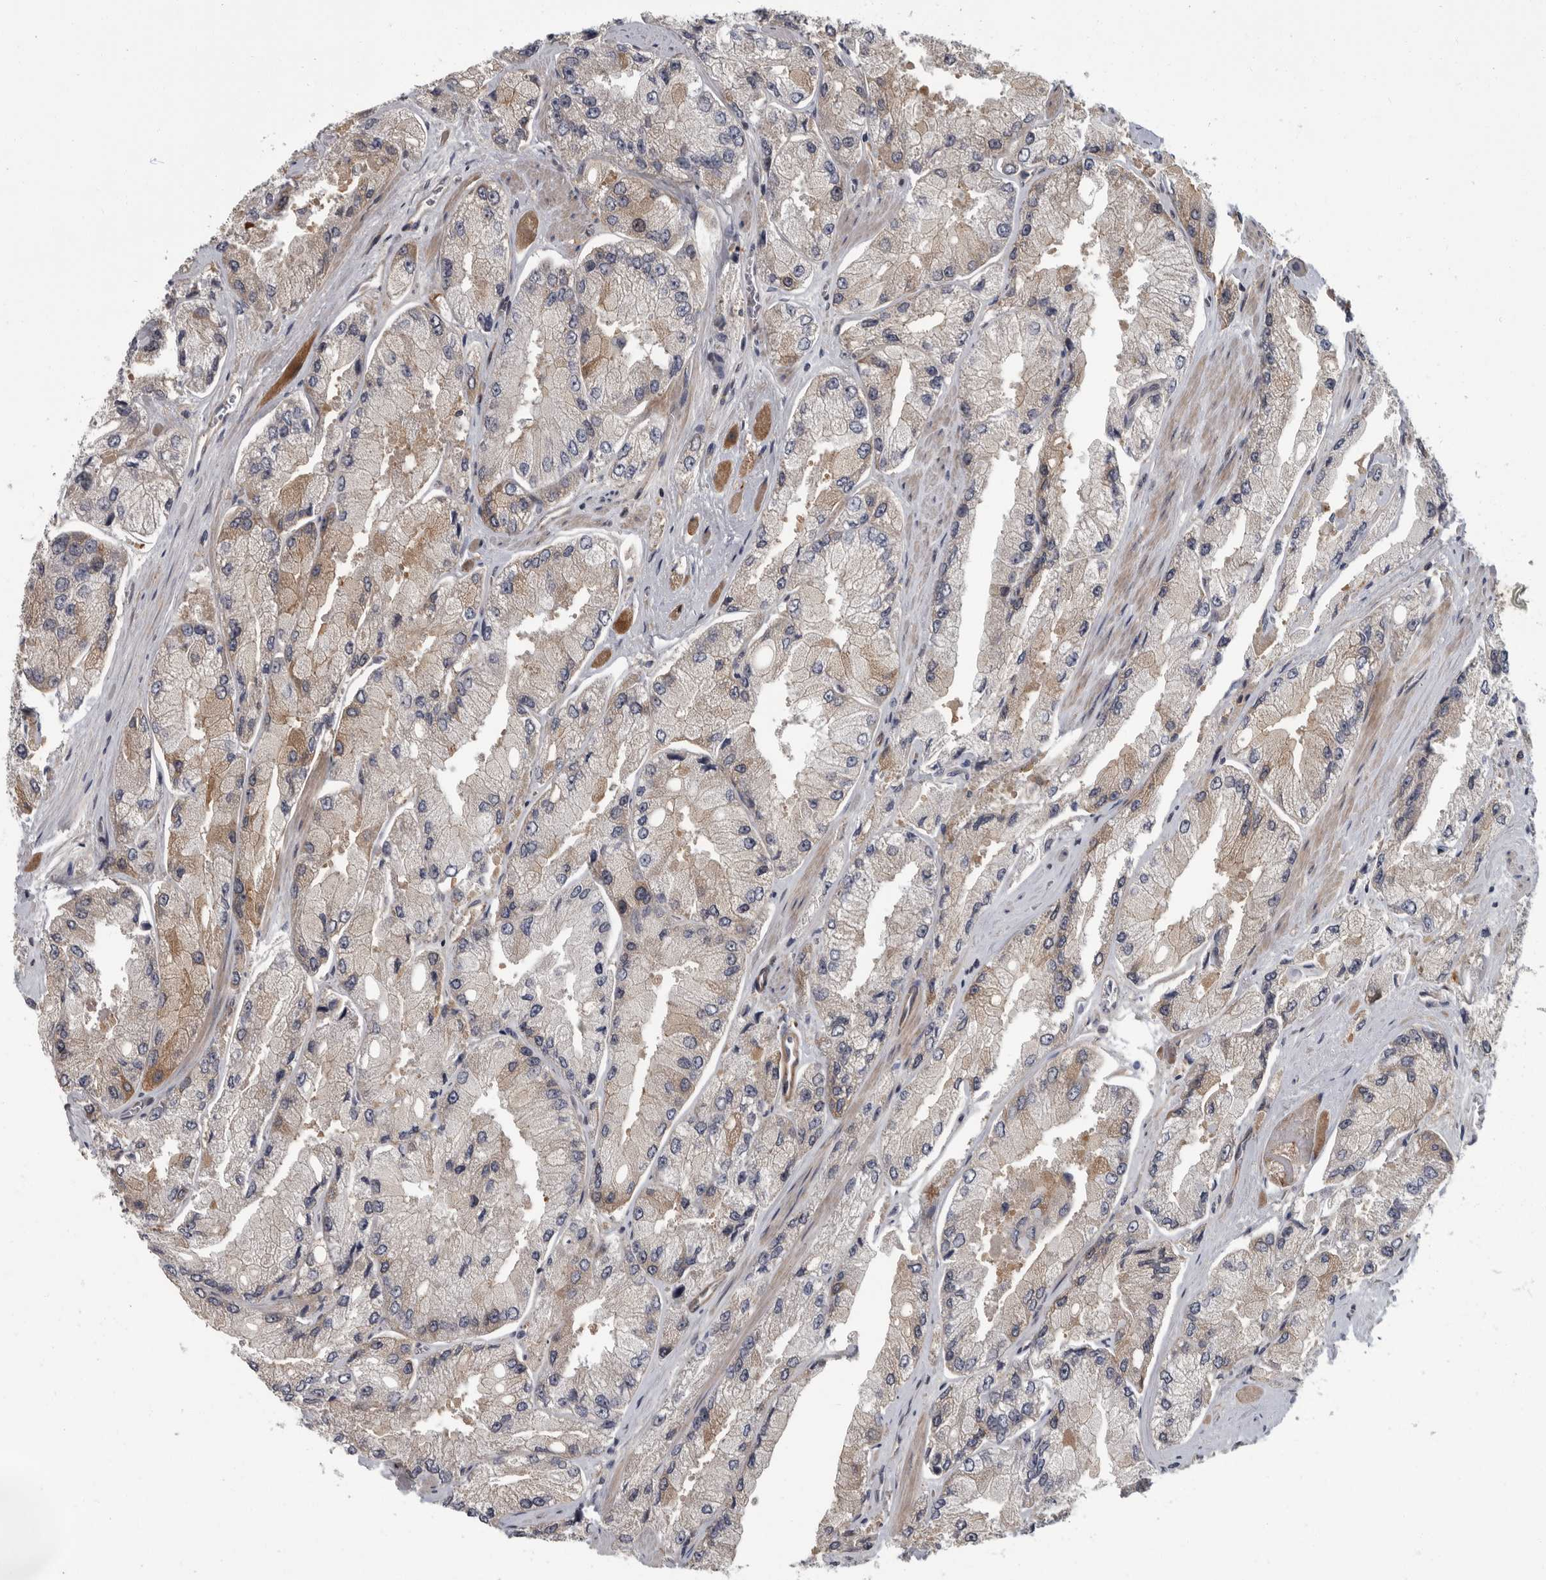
{"staining": {"intensity": "negative", "quantity": "none", "location": "none"}, "tissue": "prostate cancer", "cell_type": "Tumor cells", "image_type": "cancer", "snomed": [{"axis": "morphology", "description": "Adenocarcinoma, High grade"}, {"axis": "topography", "description": "Prostate"}], "caption": "DAB immunohistochemical staining of prostate high-grade adenocarcinoma reveals no significant positivity in tumor cells.", "gene": "PDE7A", "patient": {"sex": "male", "age": 58}}